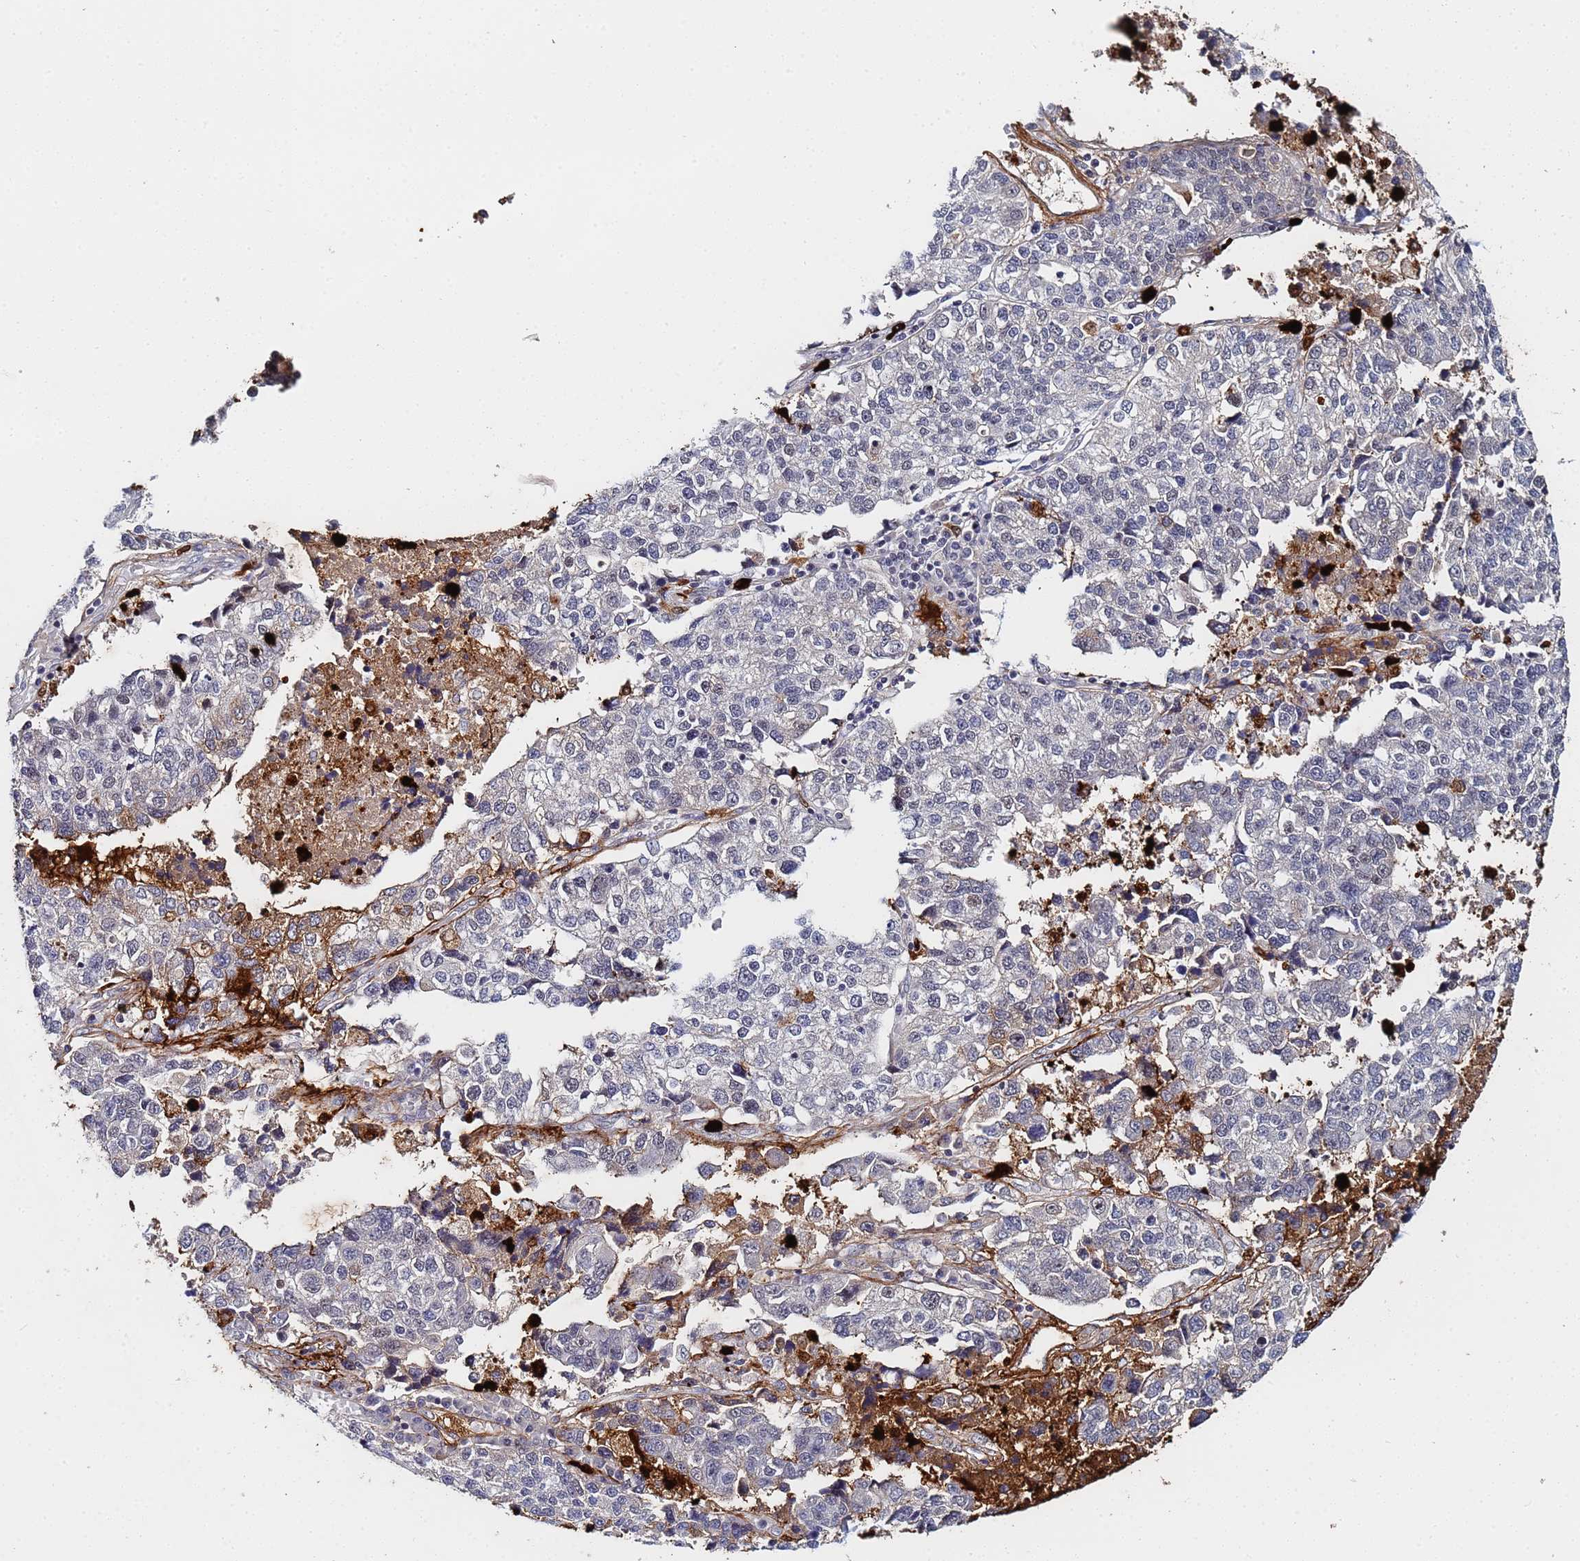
{"staining": {"intensity": "moderate", "quantity": "<25%", "location": "cytoplasmic/membranous"}, "tissue": "lung cancer", "cell_type": "Tumor cells", "image_type": "cancer", "snomed": [{"axis": "morphology", "description": "Adenocarcinoma, NOS"}, {"axis": "topography", "description": "Lung"}], "caption": "Immunohistochemical staining of lung cancer (adenocarcinoma) demonstrates moderate cytoplasmic/membranous protein staining in approximately <25% of tumor cells. (Brightfield microscopy of DAB IHC at high magnification).", "gene": "MTCL1", "patient": {"sex": "male", "age": 49}}